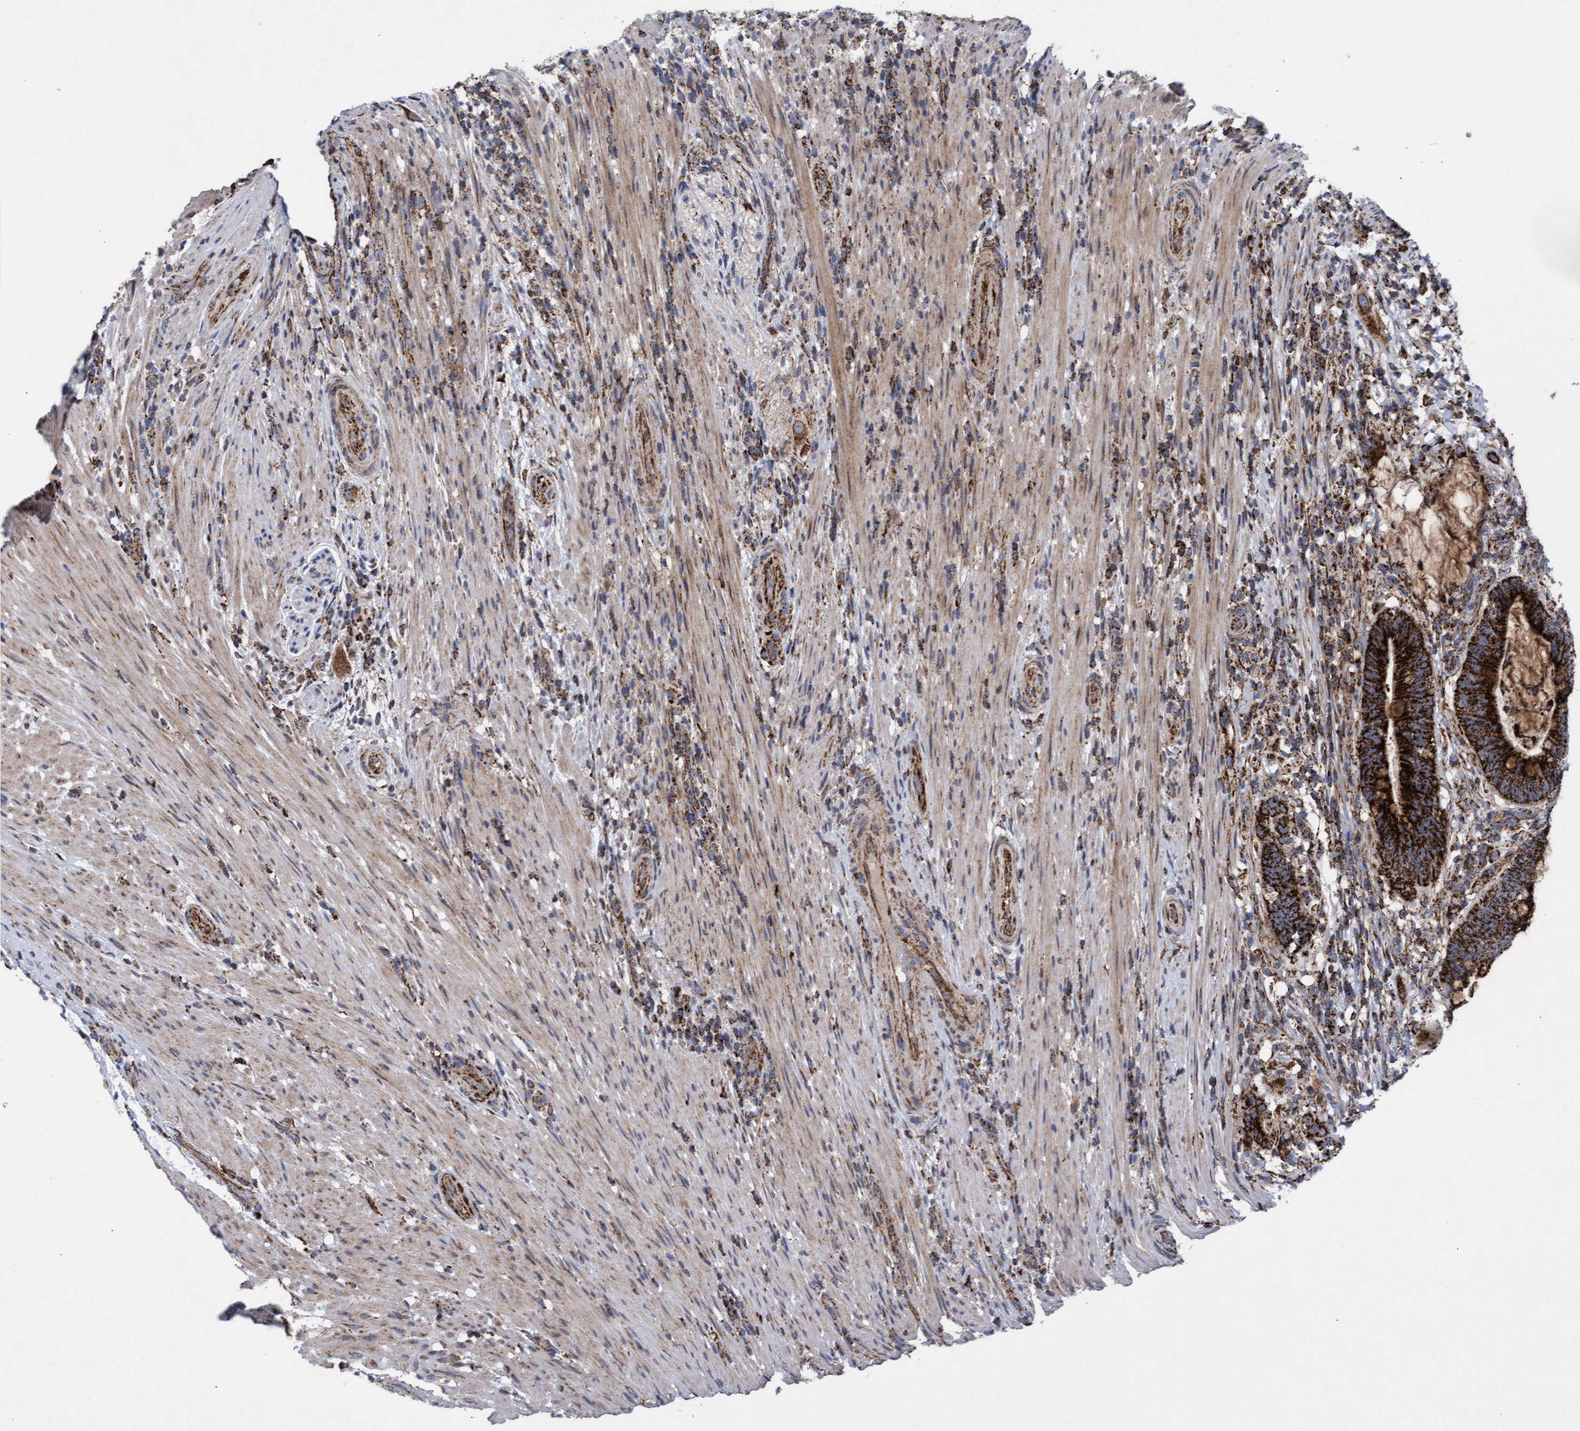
{"staining": {"intensity": "strong", "quantity": ">75%", "location": "cytoplasmic/membranous"}, "tissue": "colorectal cancer", "cell_type": "Tumor cells", "image_type": "cancer", "snomed": [{"axis": "morphology", "description": "Adenocarcinoma, NOS"}, {"axis": "topography", "description": "Colon"}], "caption": "Human adenocarcinoma (colorectal) stained for a protein (brown) reveals strong cytoplasmic/membranous positive expression in about >75% of tumor cells.", "gene": "MRPL38", "patient": {"sex": "female", "age": 66}}